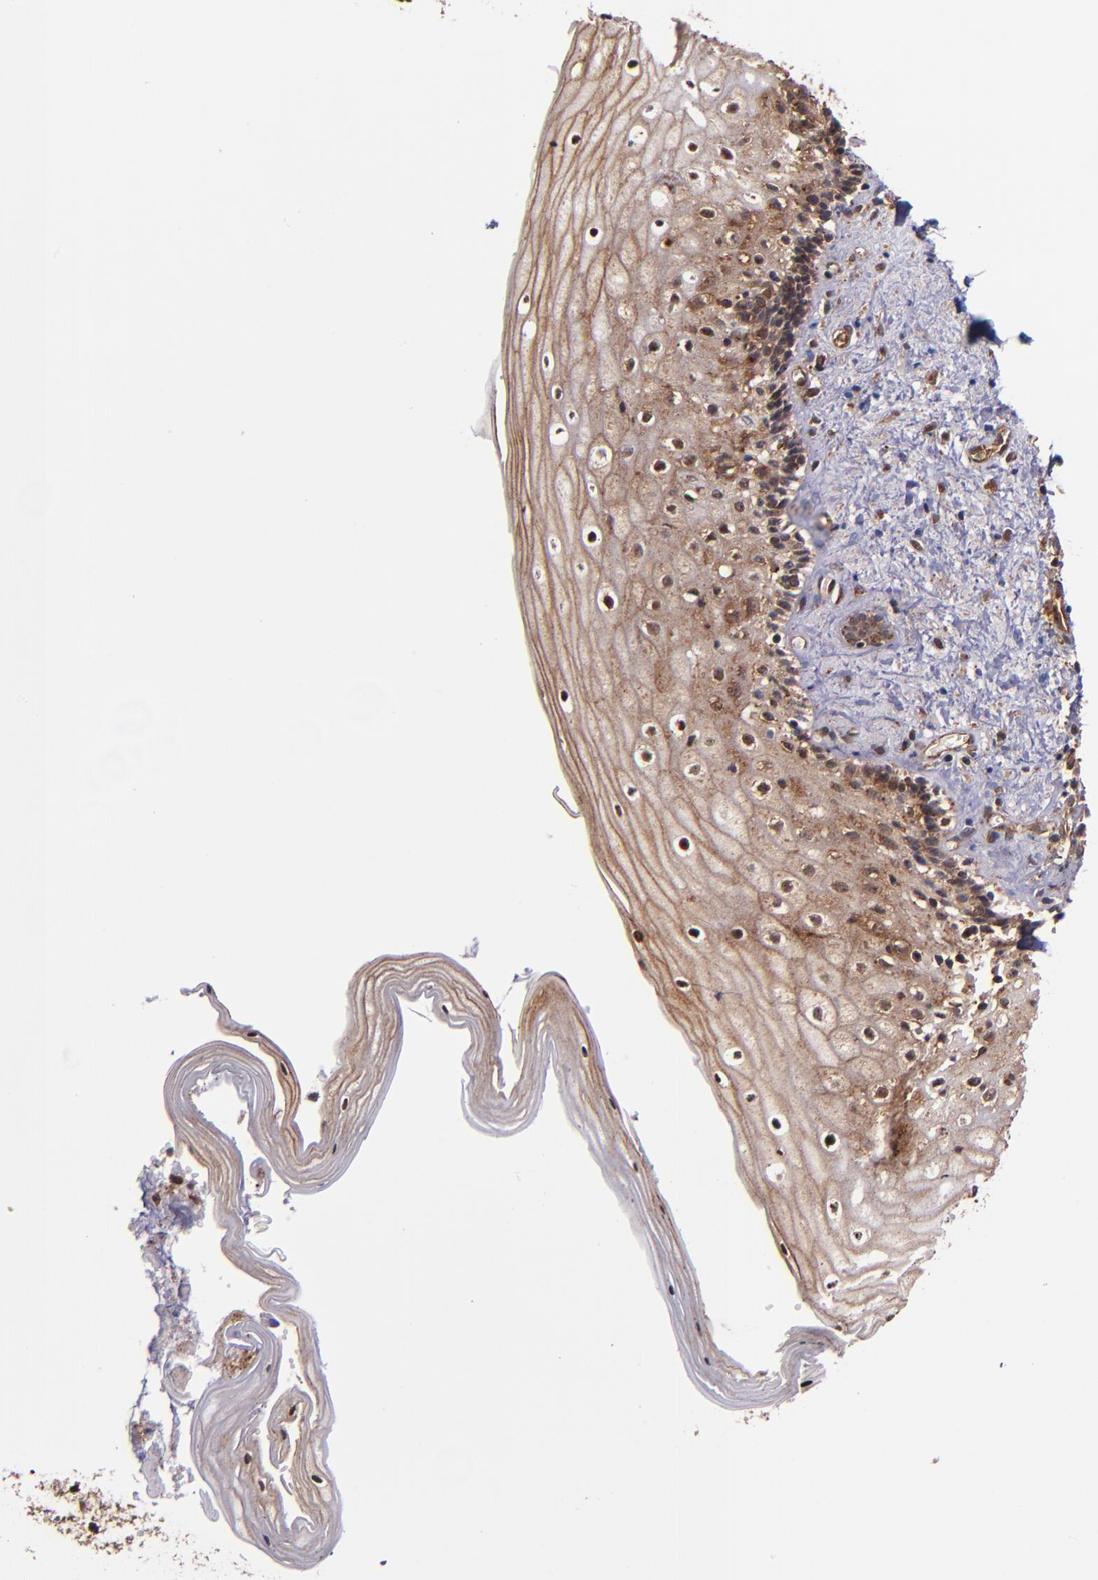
{"staining": {"intensity": "strong", "quantity": ">75%", "location": "cytoplasmic/membranous"}, "tissue": "vagina", "cell_type": "Squamous epithelial cells", "image_type": "normal", "snomed": [{"axis": "morphology", "description": "Normal tissue, NOS"}, {"axis": "topography", "description": "Vagina"}], "caption": "A high amount of strong cytoplasmic/membranous staining is seen in approximately >75% of squamous epithelial cells in benign vagina.", "gene": "STX8", "patient": {"sex": "female", "age": 46}}